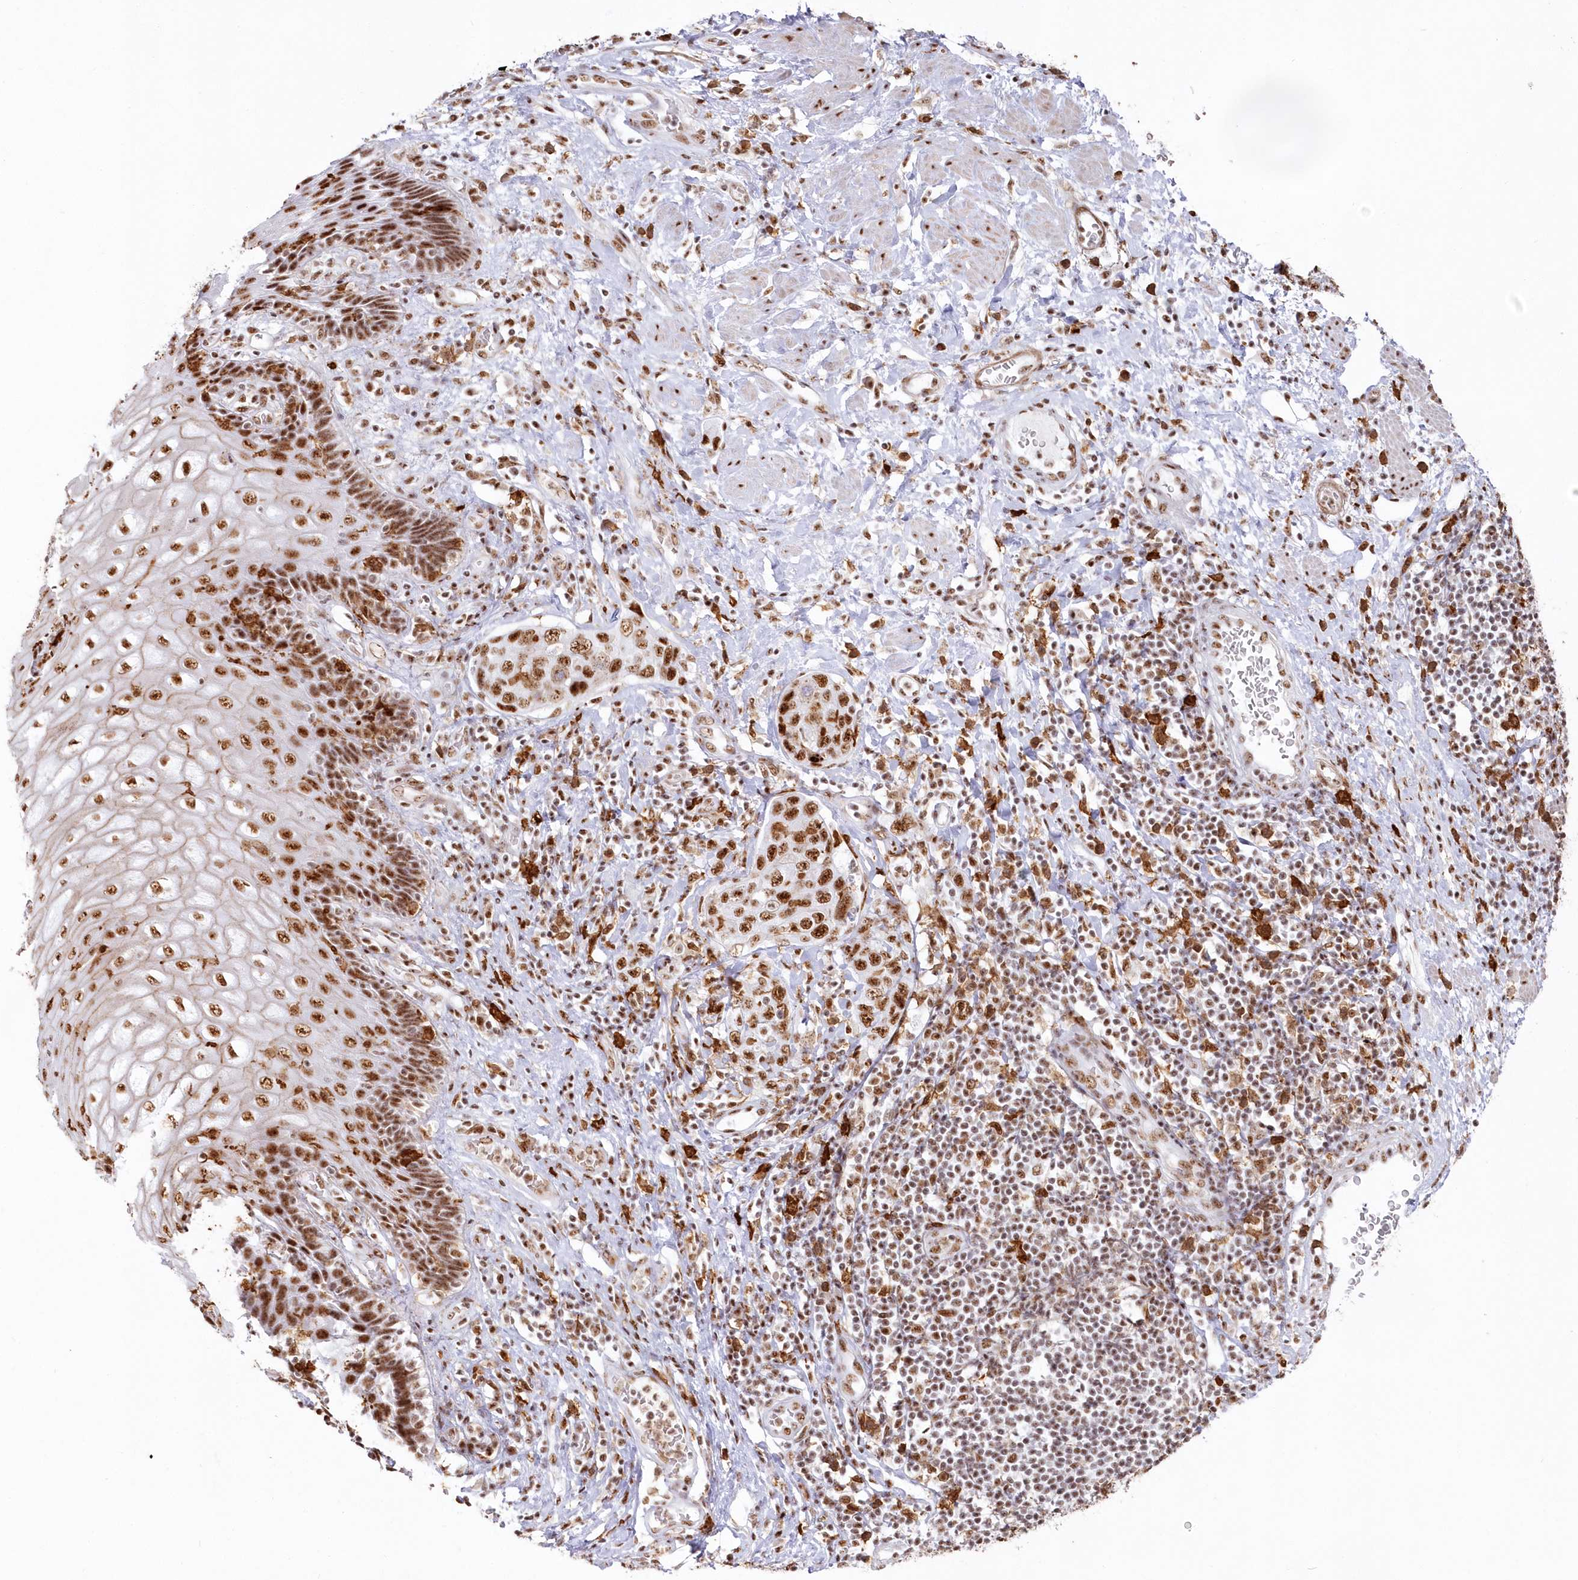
{"staining": {"intensity": "strong", "quantity": ">75%", "location": "nuclear"}, "tissue": "stomach cancer", "cell_type": "Tumor cells", "image_type": "cancer", "snomed": [{"axis": "morphology", "description": "Adenocarcinoma, NOS"}, {"axis": "topography", "description": "Stomach"}], "caption": "Stomach cancer (adenocarcinoma) stained for a protein displays strong nuclear positivity in tumor cells.", "gene": "DDX46", "patient": {"sex": "male", "age": 48}}